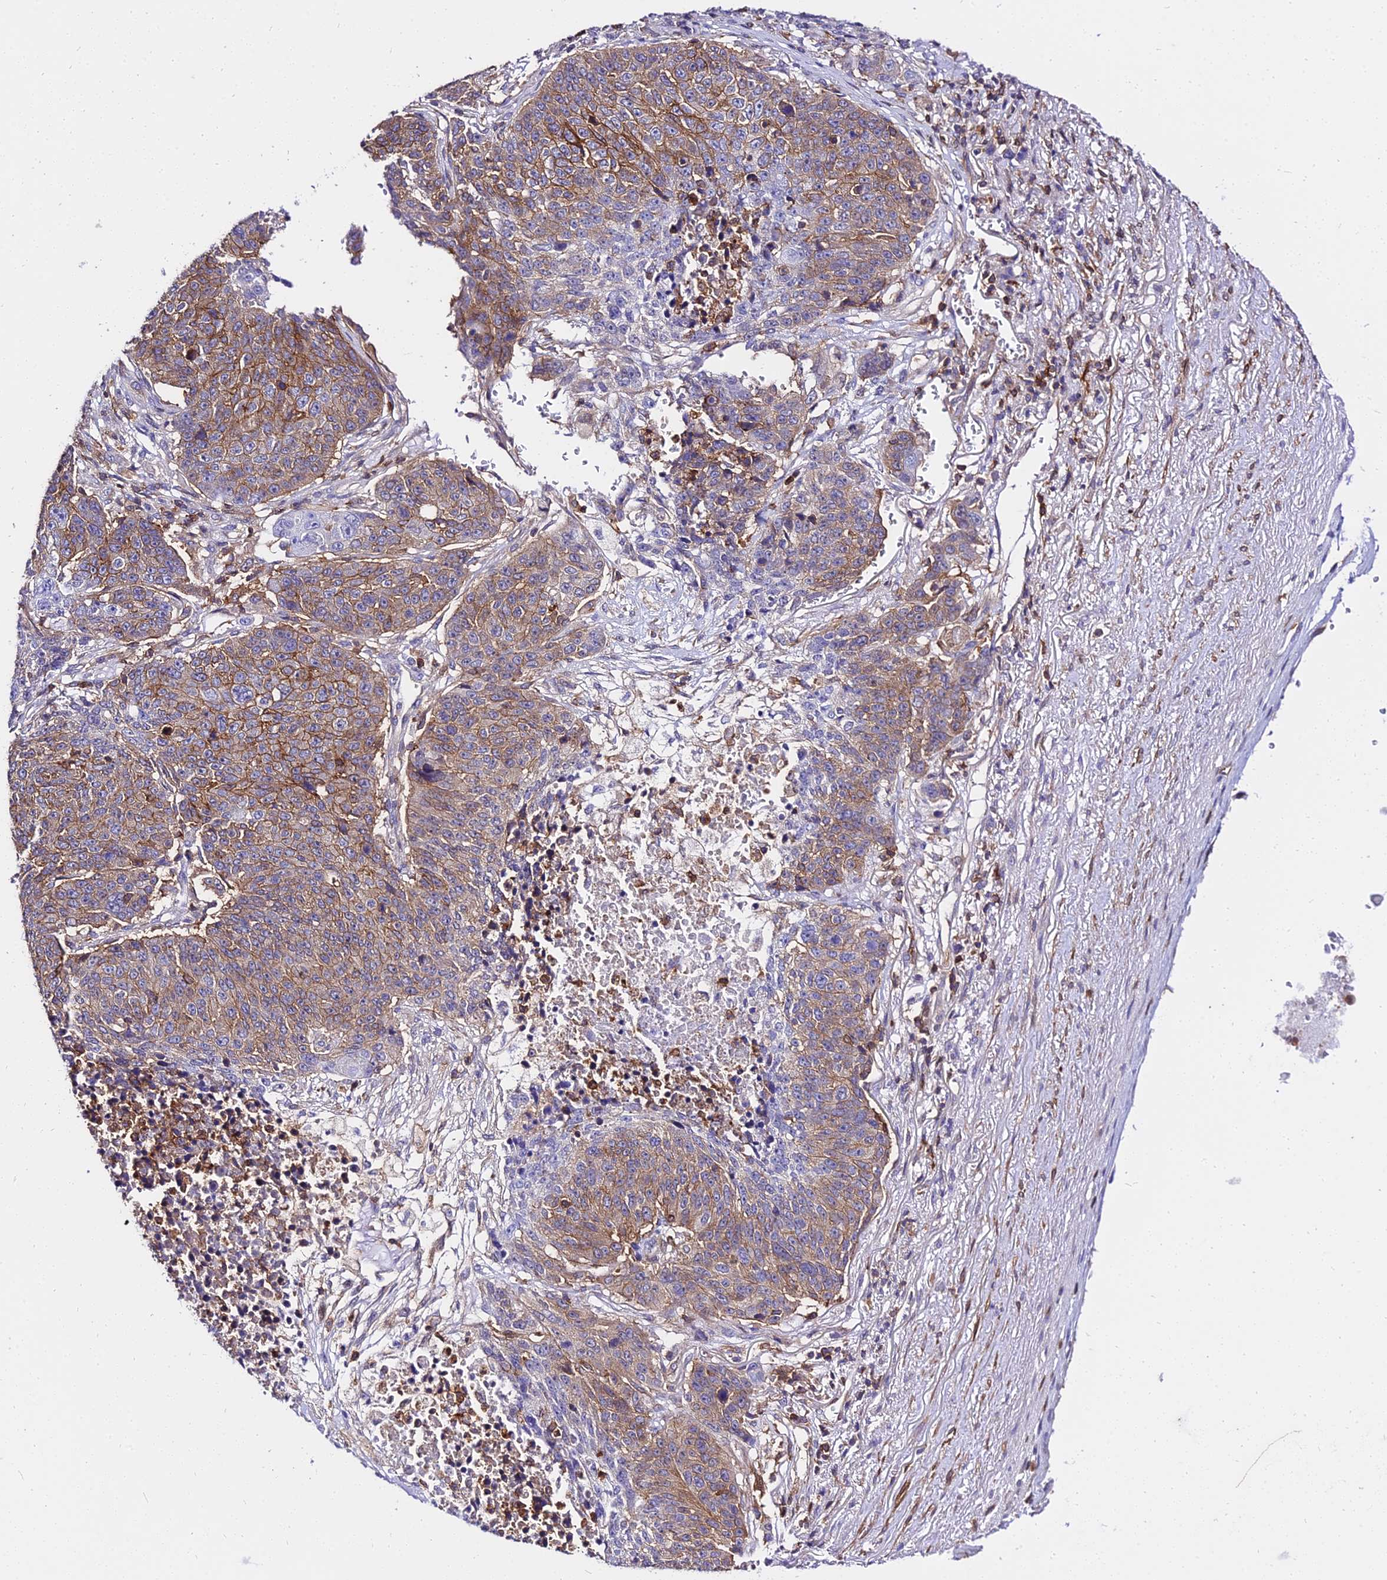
{"staining": {"intensity": "moderate", "quantity": ">75%", "location": "cytoplasmic/membranous"}, "tissue": "lung cancer", "cell_type": "Tumor cells", "image_type": "cancer", "snomed": [{"axis": "morphology", "description": "Normal tissue, NOS"}, {"axis": "morphology", "description": "Squamous cell carcinoma, NOS"}, {"axis": "topography", "description": "Lymph node"}, {"axis": "topography", "description": "Lung"}], "caption": "The histopathology image displays staining of squamous cell carcinoma (lung), revealing moderate cytoplasmic/membranous protein staining (brown color) within tumor cells.", "gene": "CSRP1", "patient": {"sex": "male", "age": 66}}